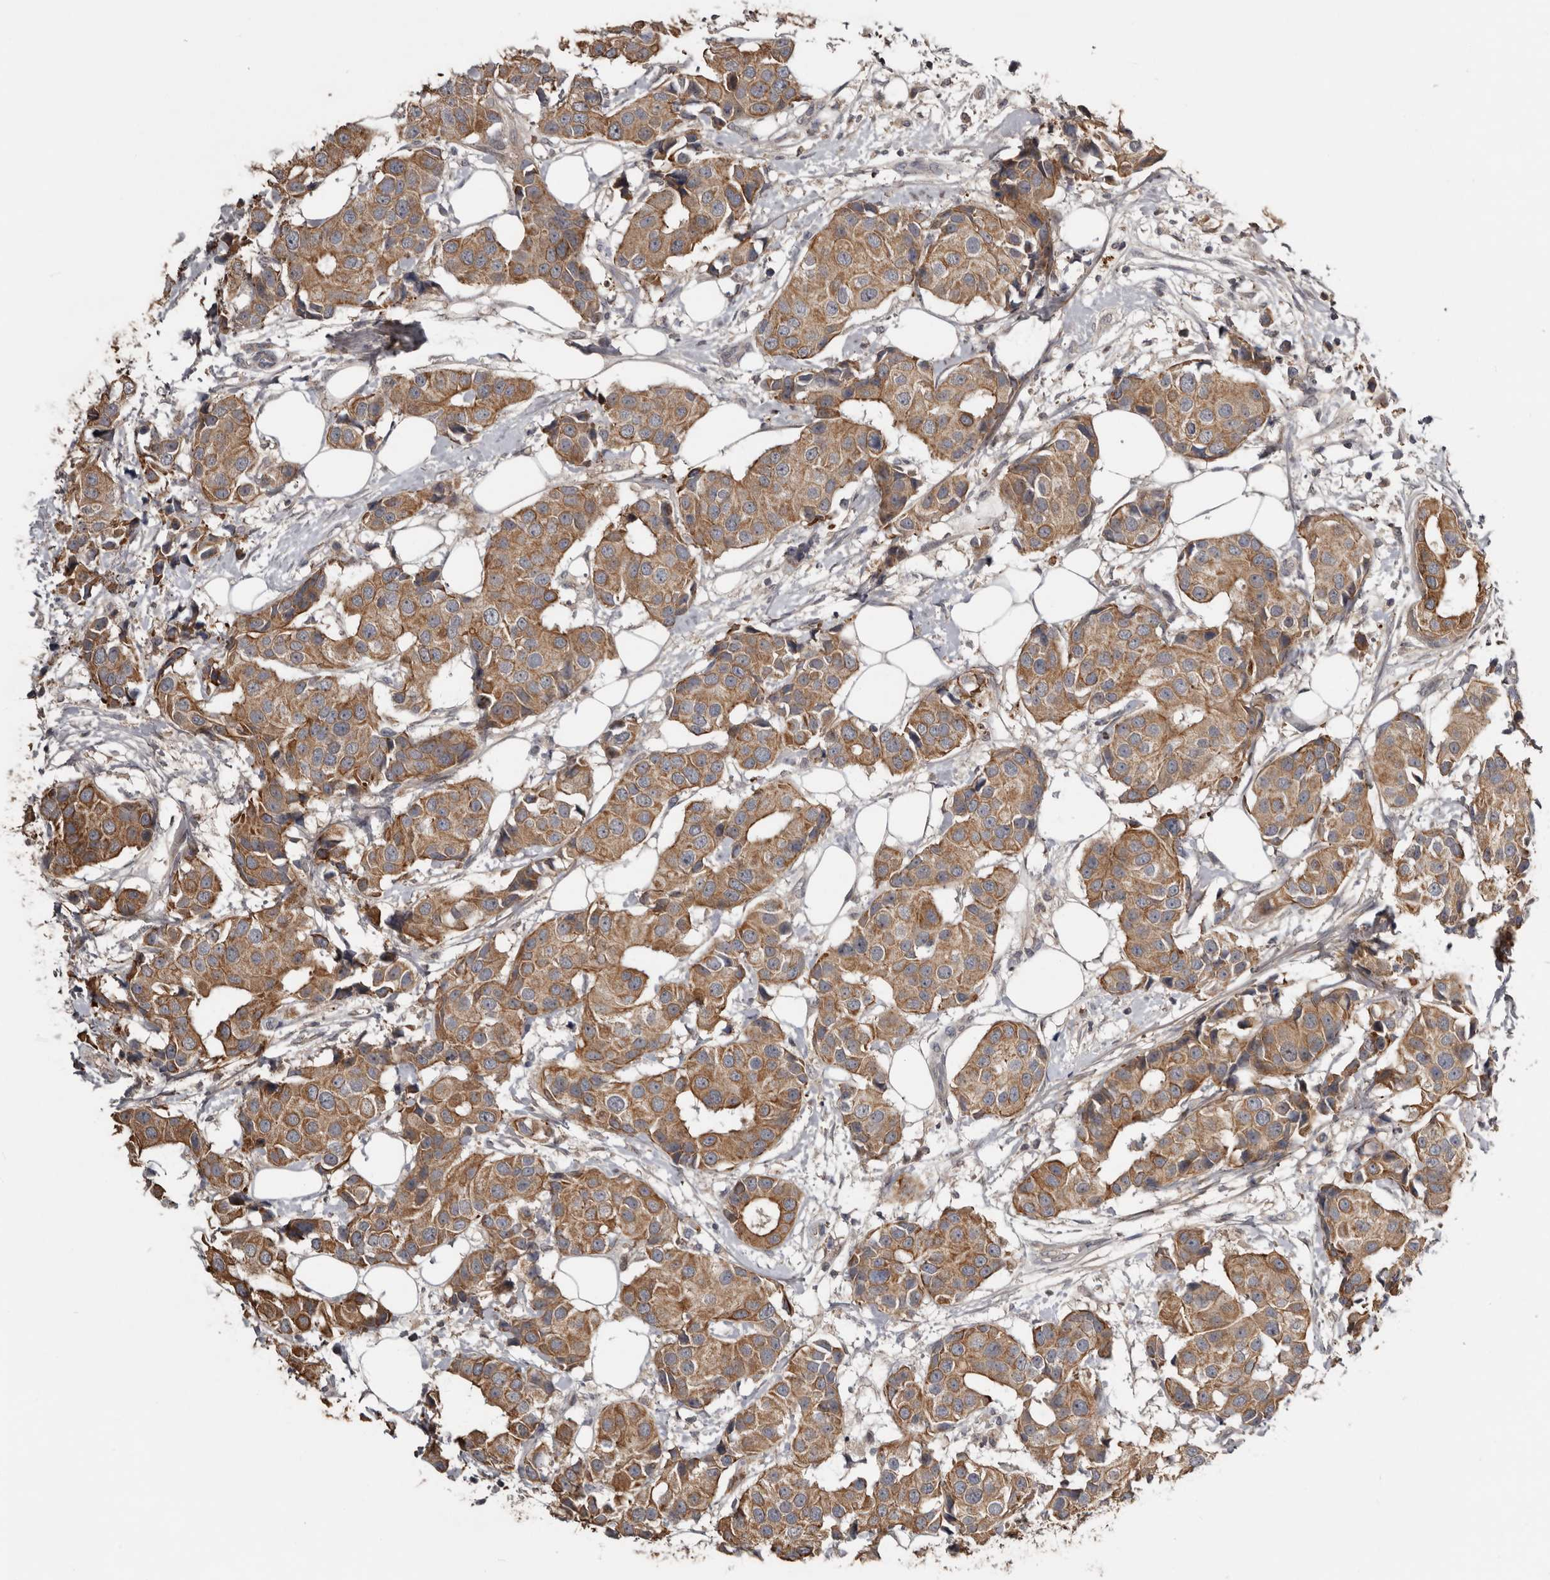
{"staining": {"intensity": "moderate", "quantity": ">75%", "location": "cytoplasmic/membranous"}, "tissue": "breast cancer", "cell_type": "Tumor cells", "image_type": "cancer", "snomed": [{"axis": "morphology", "description": "Normal tissue, NOS"}, {"axis": "morphology", "description": "Duct carcinoma"}, {"axis": "topography", "description": "Breast"}], "caption": "The histopathology image exhibits staining of breast infiltrating ductal carcinoma, revealing moderate cytoplasmic/membranous protein positivity (brown color) within tumor cells.", "gene": "NMUR1", "patient": {"sex": "female", "age": 39}}